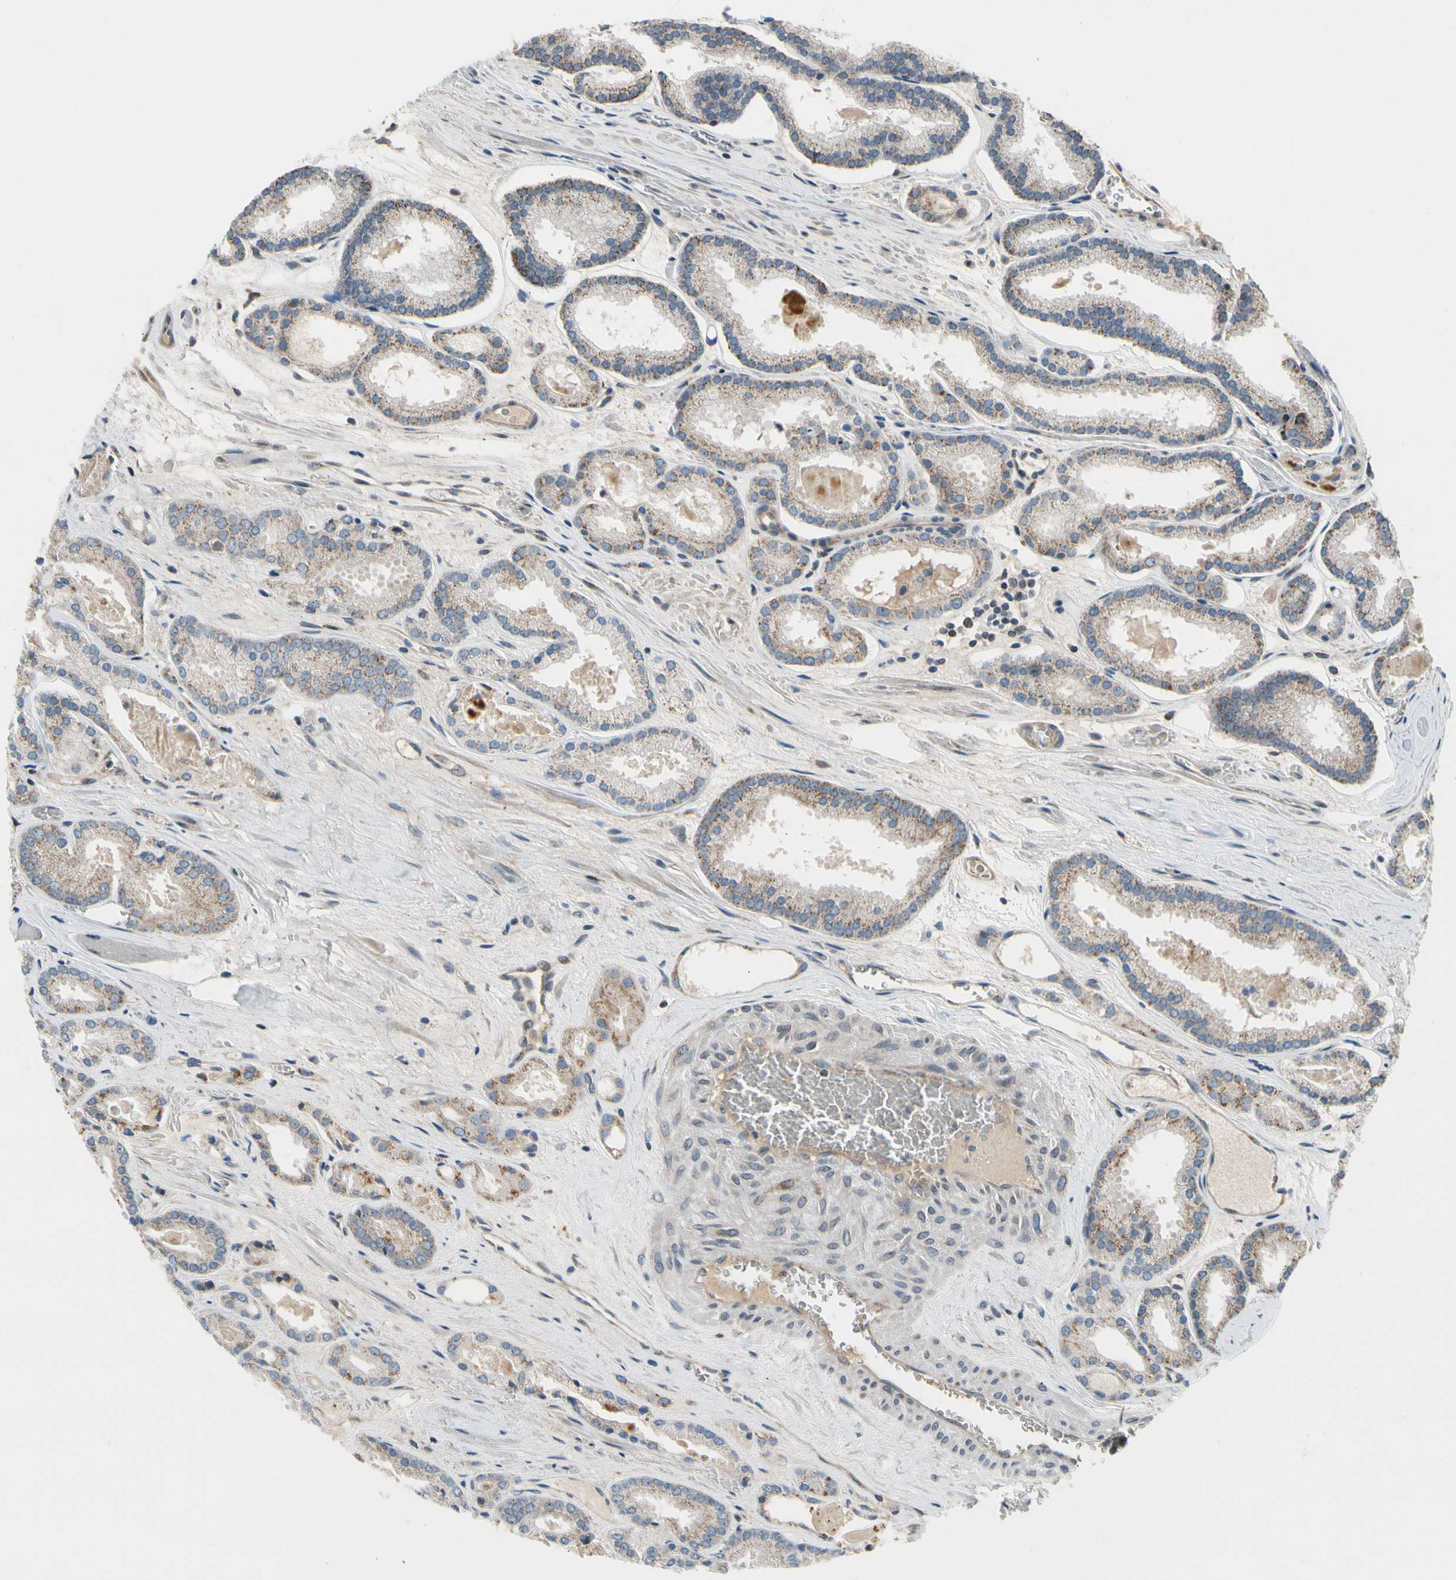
{"staining": {"intensity": "weak", "quantity": ">75%", "location": "cytoplasmic/membranous"}, "tissue": "prostate cancer", "cell_type": "Tumor cells", "image_type": "cancer", "snomed": [{"axis": "morphology", "description": "Adenocarcinoma, Low grade"}, {"axis": "topography", "description": "Prostate"}], "caption": "Prostate cancer (adenocarcinoma (low-grade)) stained for a protein demonstrates weak cytoplasmic/membranous positivity in tumor cells.", "gene": "NPHP3", "patient": {"sex": "male", "age": 59}}